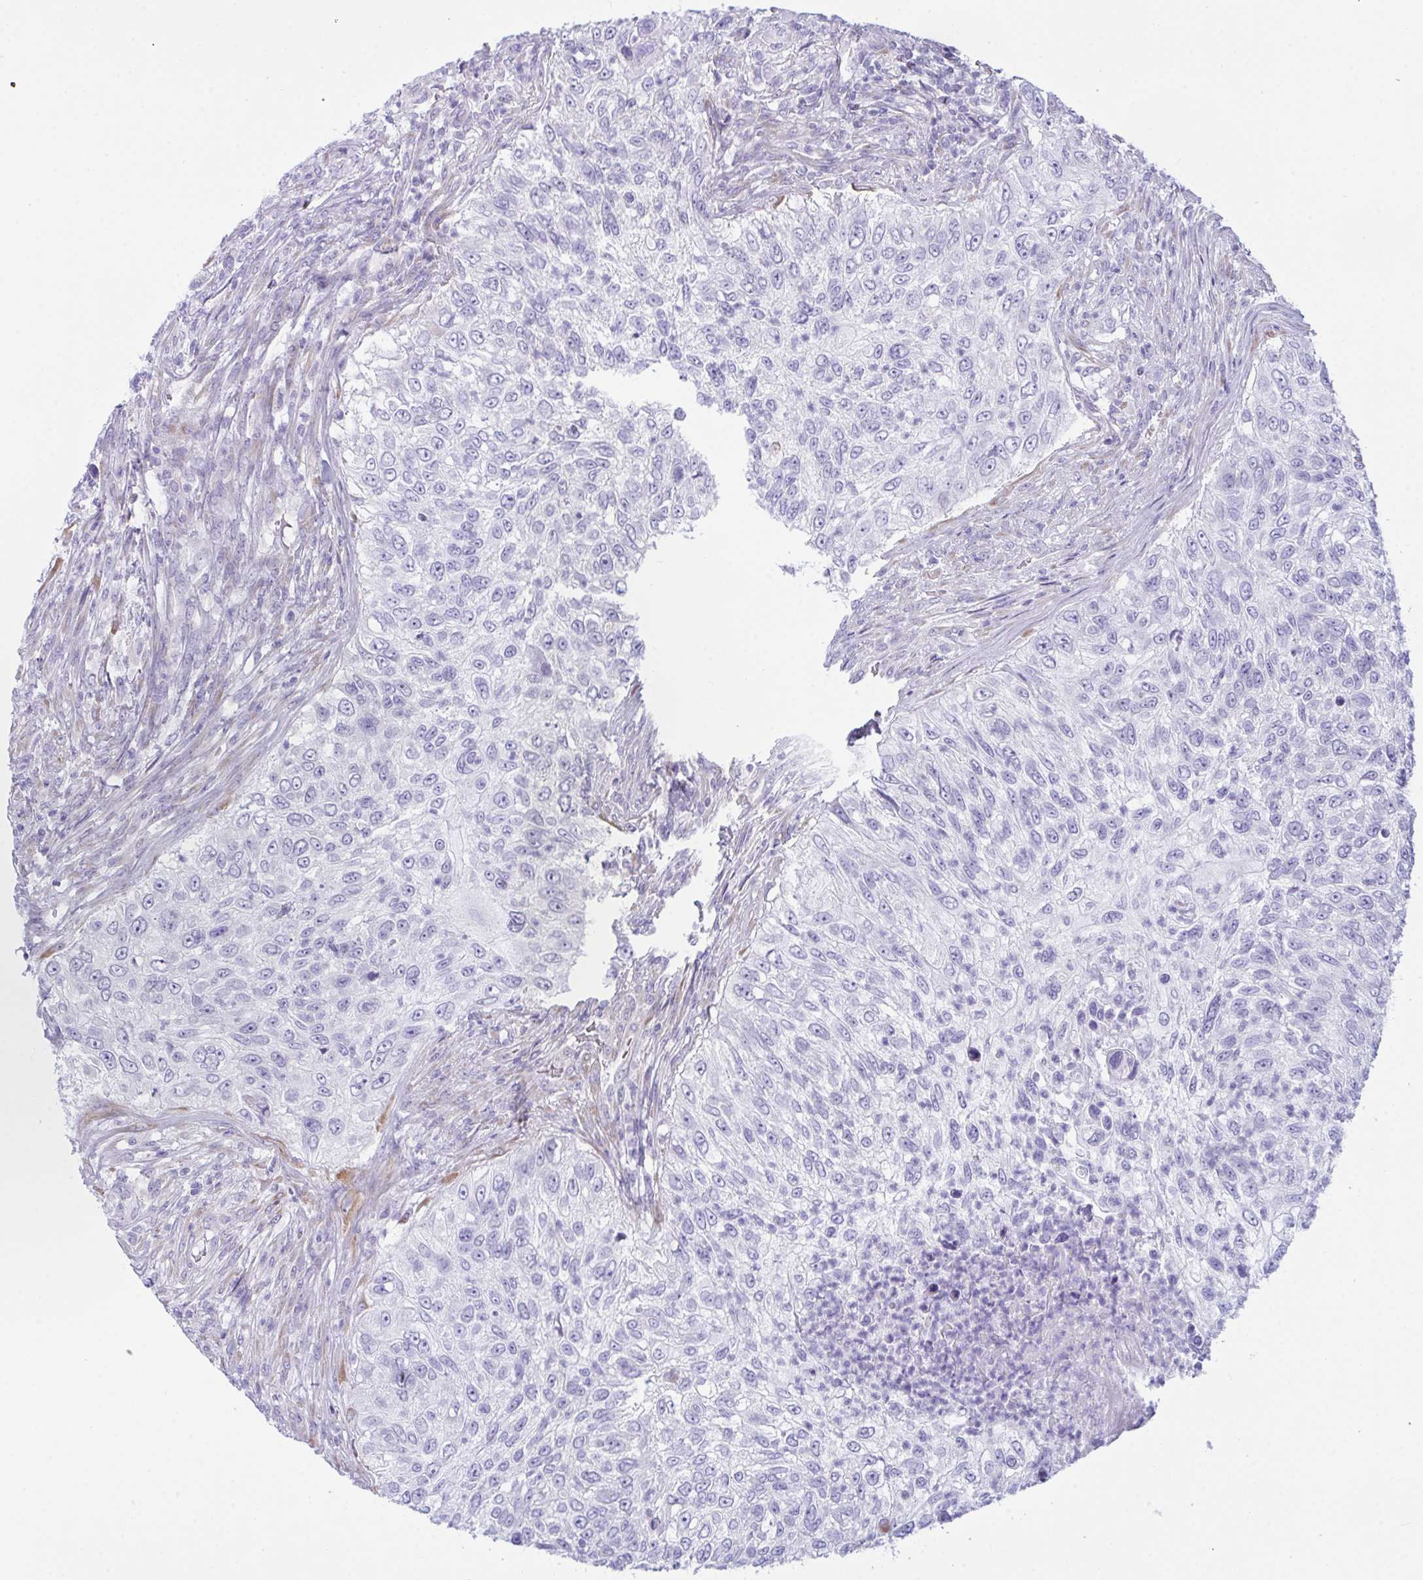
{"staining": {"intensity": "negative", "quantity": "none", "location": "none"}, "tissue": "urothelial cancer", "cell_type": "Tumor cells", "image_type": "cancer", "snomed": [{"axis": "morphology", "description": "Urothelial carcinoma, High grade"}, {"axis": "topography", "description": "Urinary bladder"}], "caption": "A photomicrograph of urothelial carcinoma (high-grade) stained for a protein shows no brown staining in tumor cells.", "gene": "BBS1", "patient": {"sex": "female", "age": 60}}